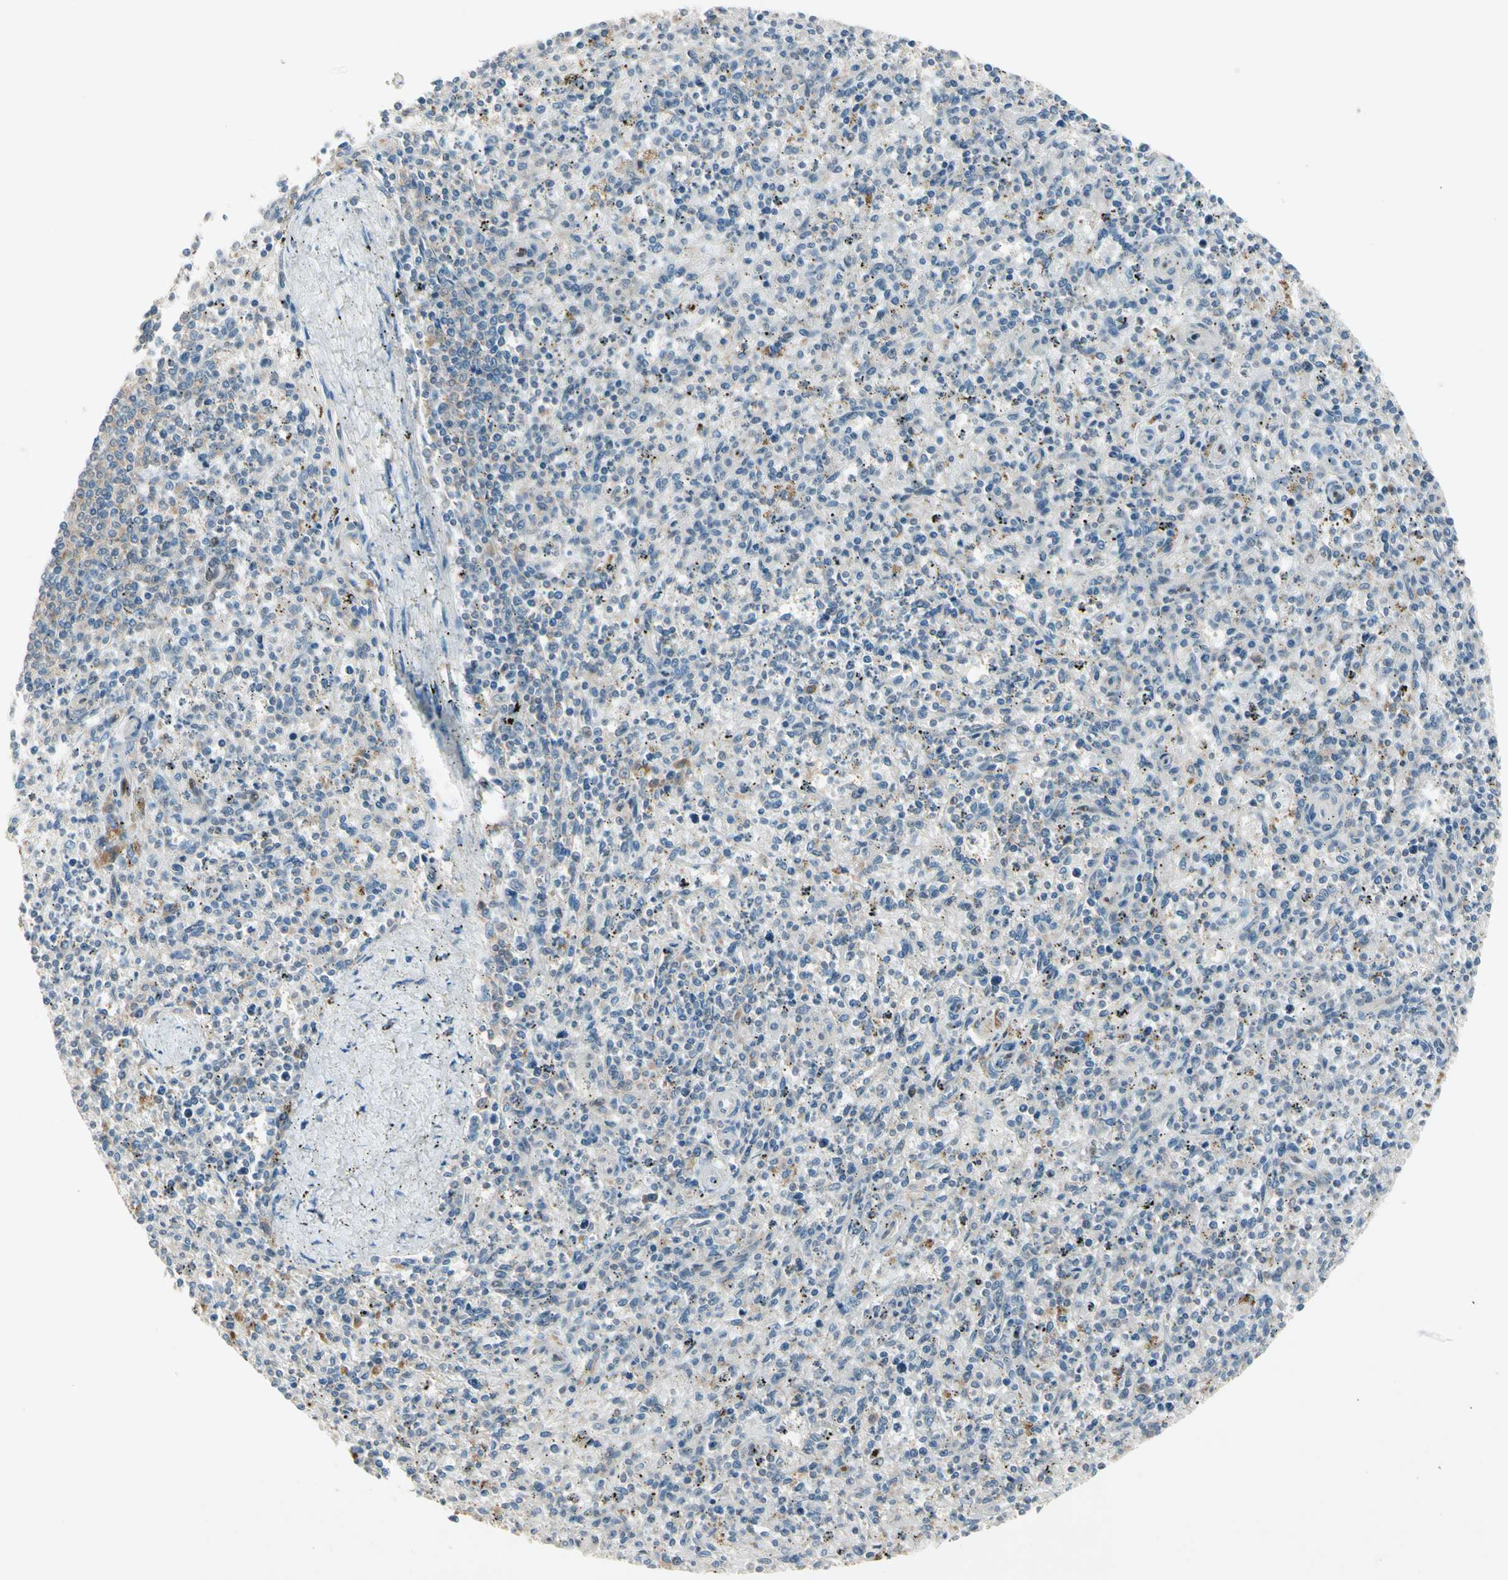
{"staining": {"intensity": "weak", "quantity": "<25%", "location": "cytoplasmic/membranous"}, "tissue": "spleen", "cell_type": "Cells in red pulp", "image_type": "normal", "snomed": [{"axis": "morphology", "description": "Normal tissue, NOS"}, {"axis": "topography", "description": "Spleen"}], "caption": "Immunohistochemical staining of benign spleen reveals no significant staining in cells in red pulp. (DAB immunohistochemistry, high magnification).", "gene": "IL1R1", "patient": {"sex": "male", "age": 72}}